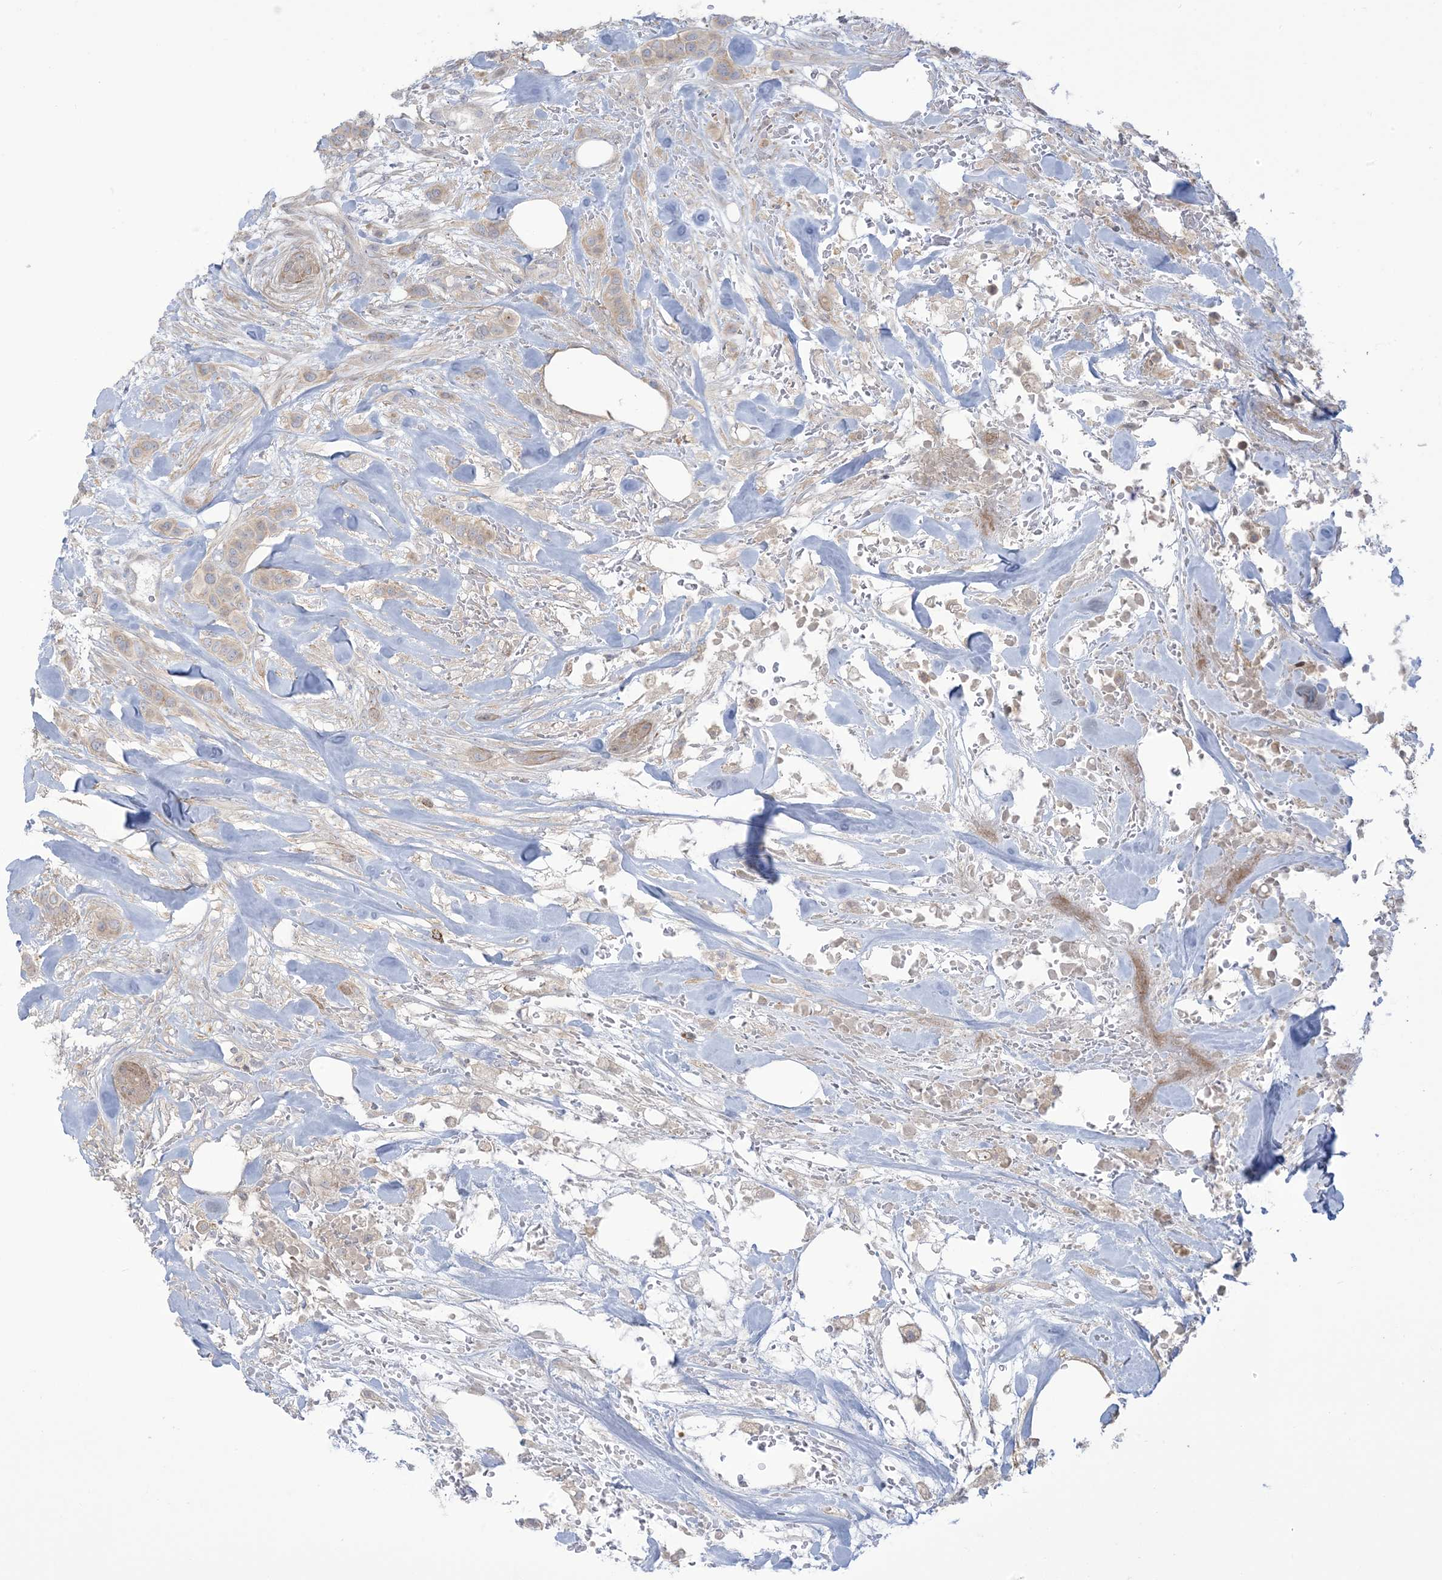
{"staining": {"intensity": "weak", "quantity": "<25%", "location": "cytoplasmic/membranous"}, "tissue": "breast cancer", "cell_type": "Tumor cells", "image_type": "cancer", "snomed": [{"axis": "morphology", "description": "Lobular carcinoma"}, {"axis": "topography", "description": "Breast"}], "caption": "High magnification brightfield microscopy of breast lobular carcinoma stained with DAB (brown) and counterstained with hematoxylin (blue): tumor cells show no significant expression.", "gene": "AFTPH", "patient": {"sex": "female", "age": 51}}